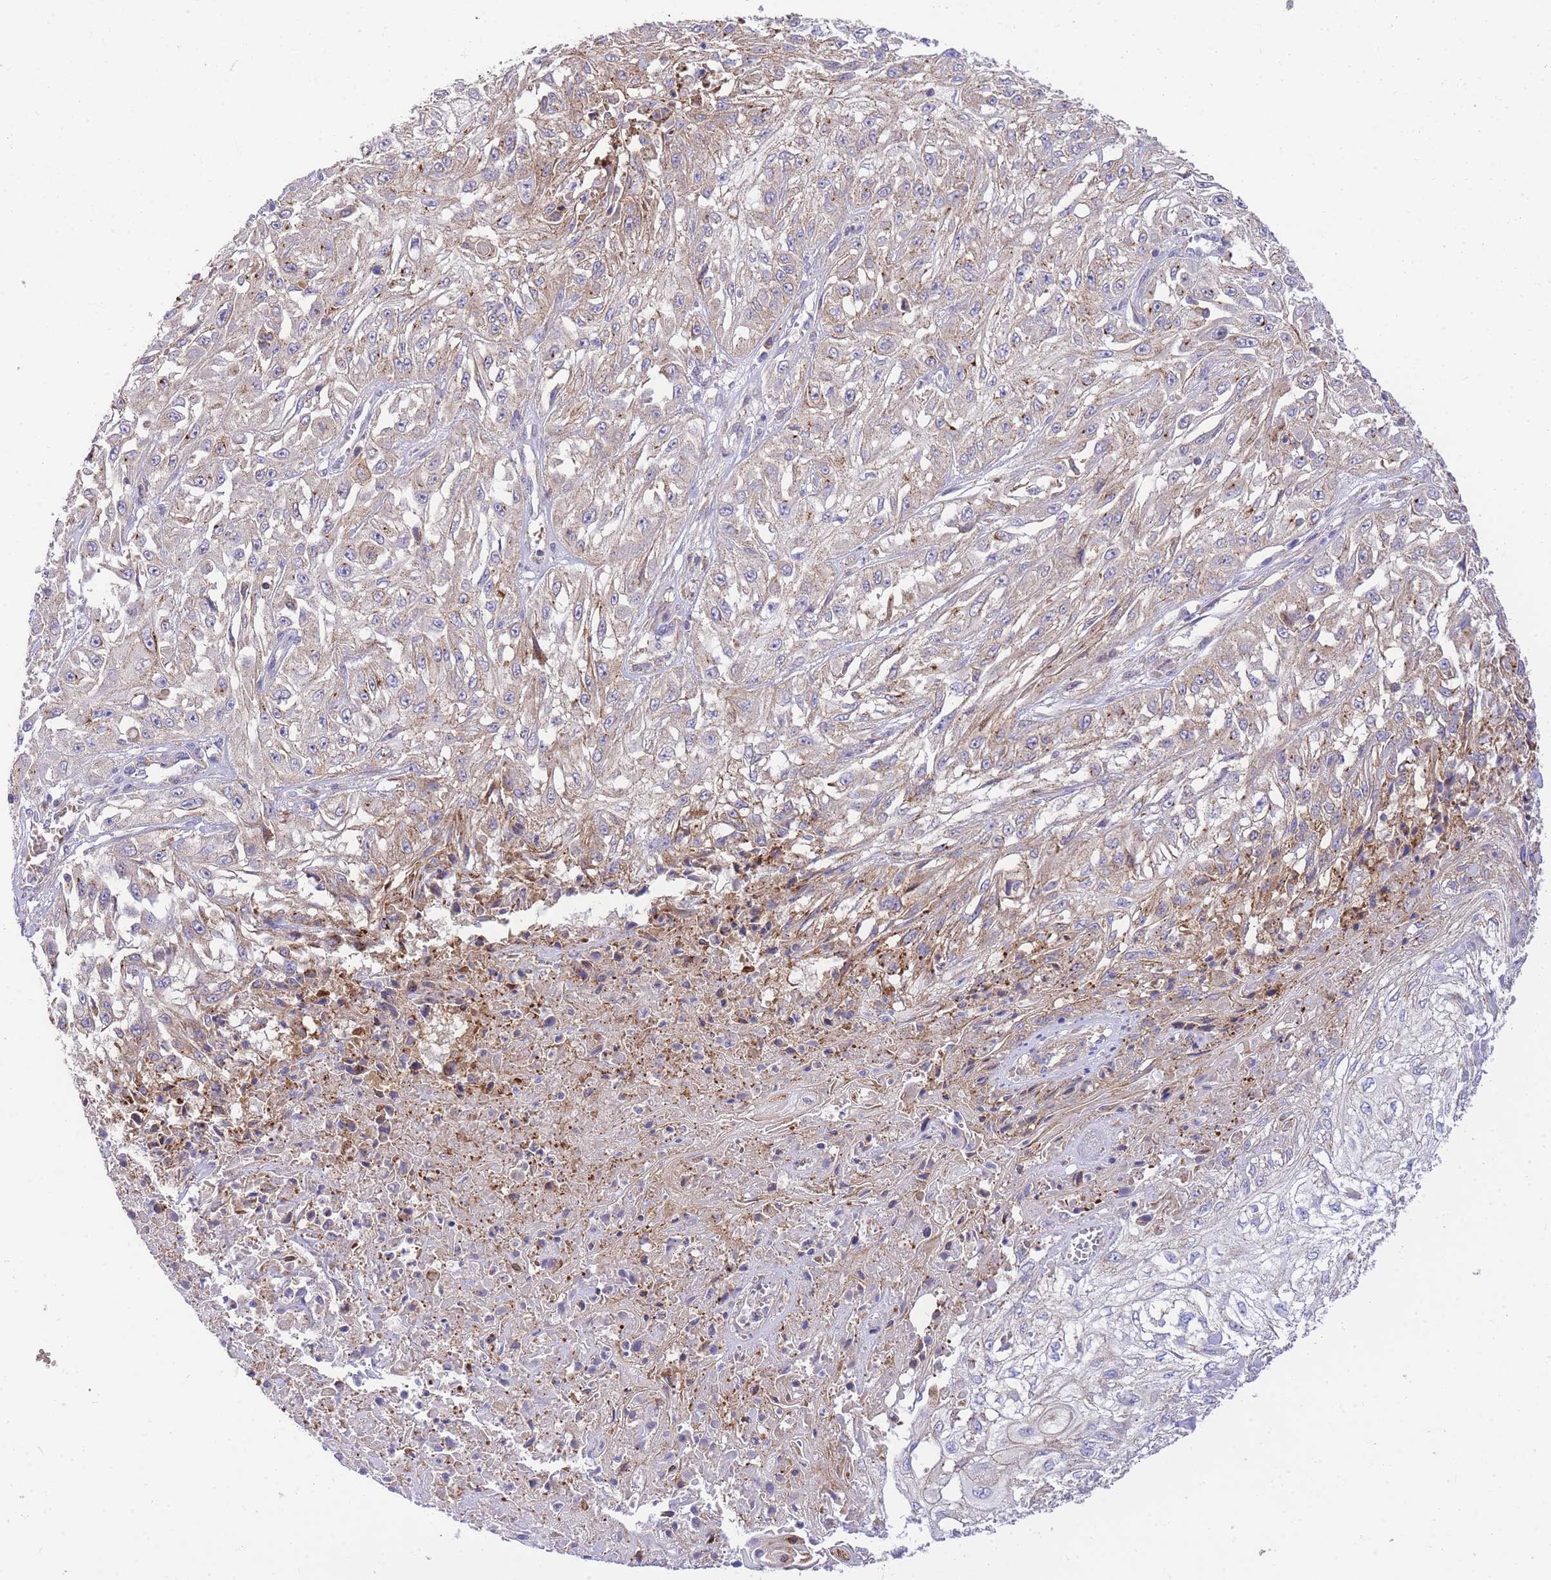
{"staining": {"intensity": "weak", "quantity": "25%-75%", "location": "cytoplasmic/membranous"}, "tissue": "skin cancer", "cell_type": "Tumor cells", "image_type": "cancer", "snomed": [{"axis": "morphology", "description": "Squamous cell carcinoma, NOS"}, {"axis": "morphology", "description": "Squamous cell carcinoma, metastatic, NOS"}, {"axis": "topography", "description": "Skin"}, {"axis": "topography", "description": "Lymph node"}], "caption": "High-magnification brightfield microscopy of skin cancer (squamous cell carcinoma) stained with DAB (3,3'-diaminobenzidine) (brown) and counterstained with hematoxylin (blue). tumor cells exhibit weak cytoplasmic/membranous positivity is seen in about25%-75% of cells. The staining was performed using DAB, with brown indicating positive protein expression. Nuclei are stained blue with hematoxylin.", "gene": "INSYN2B", "patient": {"sex": "male", "age": 75}}